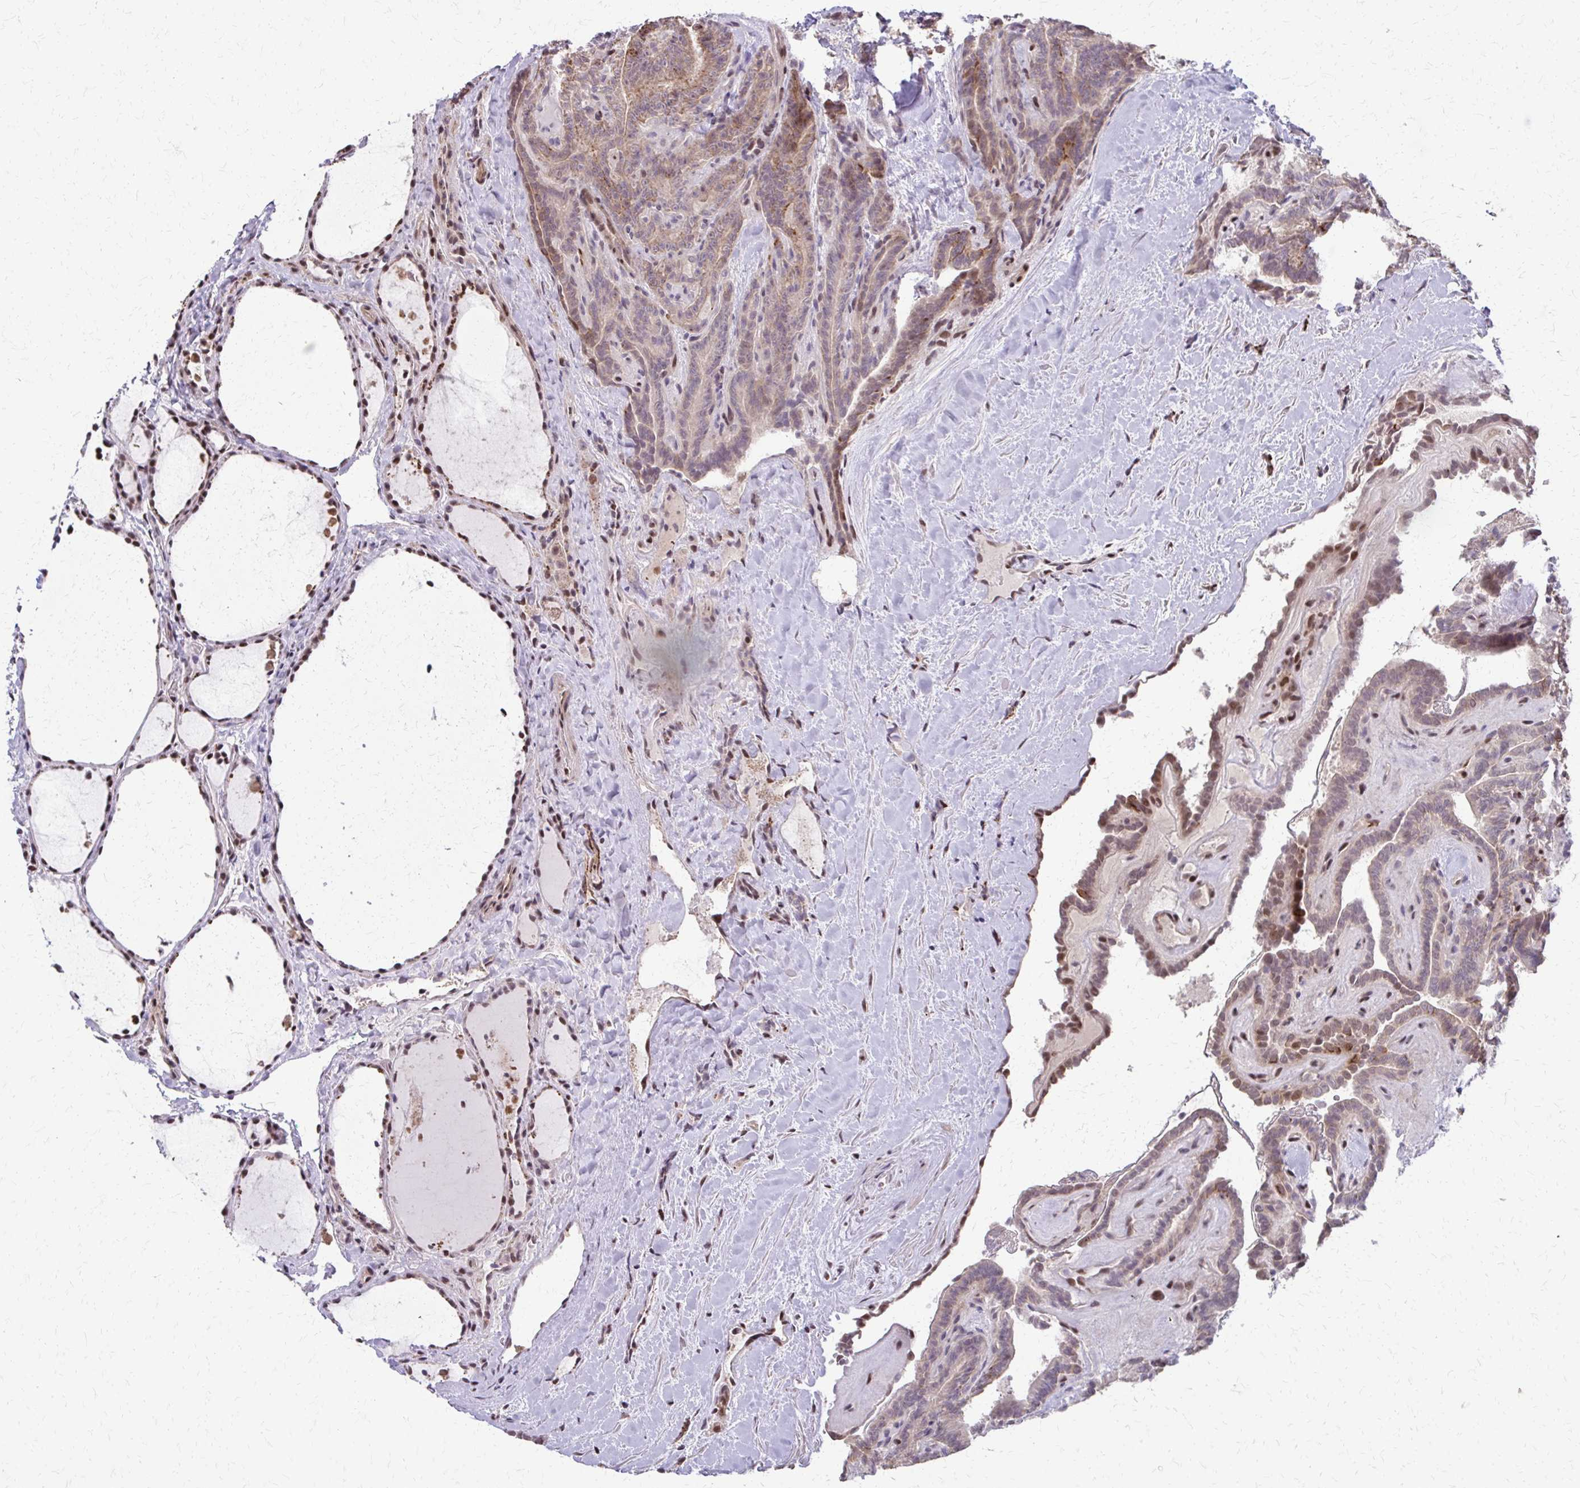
{"staining": {"intensity": "weak", "quantity": "25%-75%", "location": "cytoplasmic/membranous"}, "tissue": "thyroid cancer", "cell_type": "Tumor cells", "image_type": "cancer", "snomed": [{"axis": "morphology", "description": "Papillary adenocarcinoma, NOS"}, {"axis": "topography", "description": "Thyroid gland"}], "caption": "The immunohistochemical stain labels weak cytoplasmic/membranous expression in tumor cells of papillary adenocarcinoma (thyroid) tissue.", "gene": "SS18", "patient": {"sex": "female", "age": 21}}